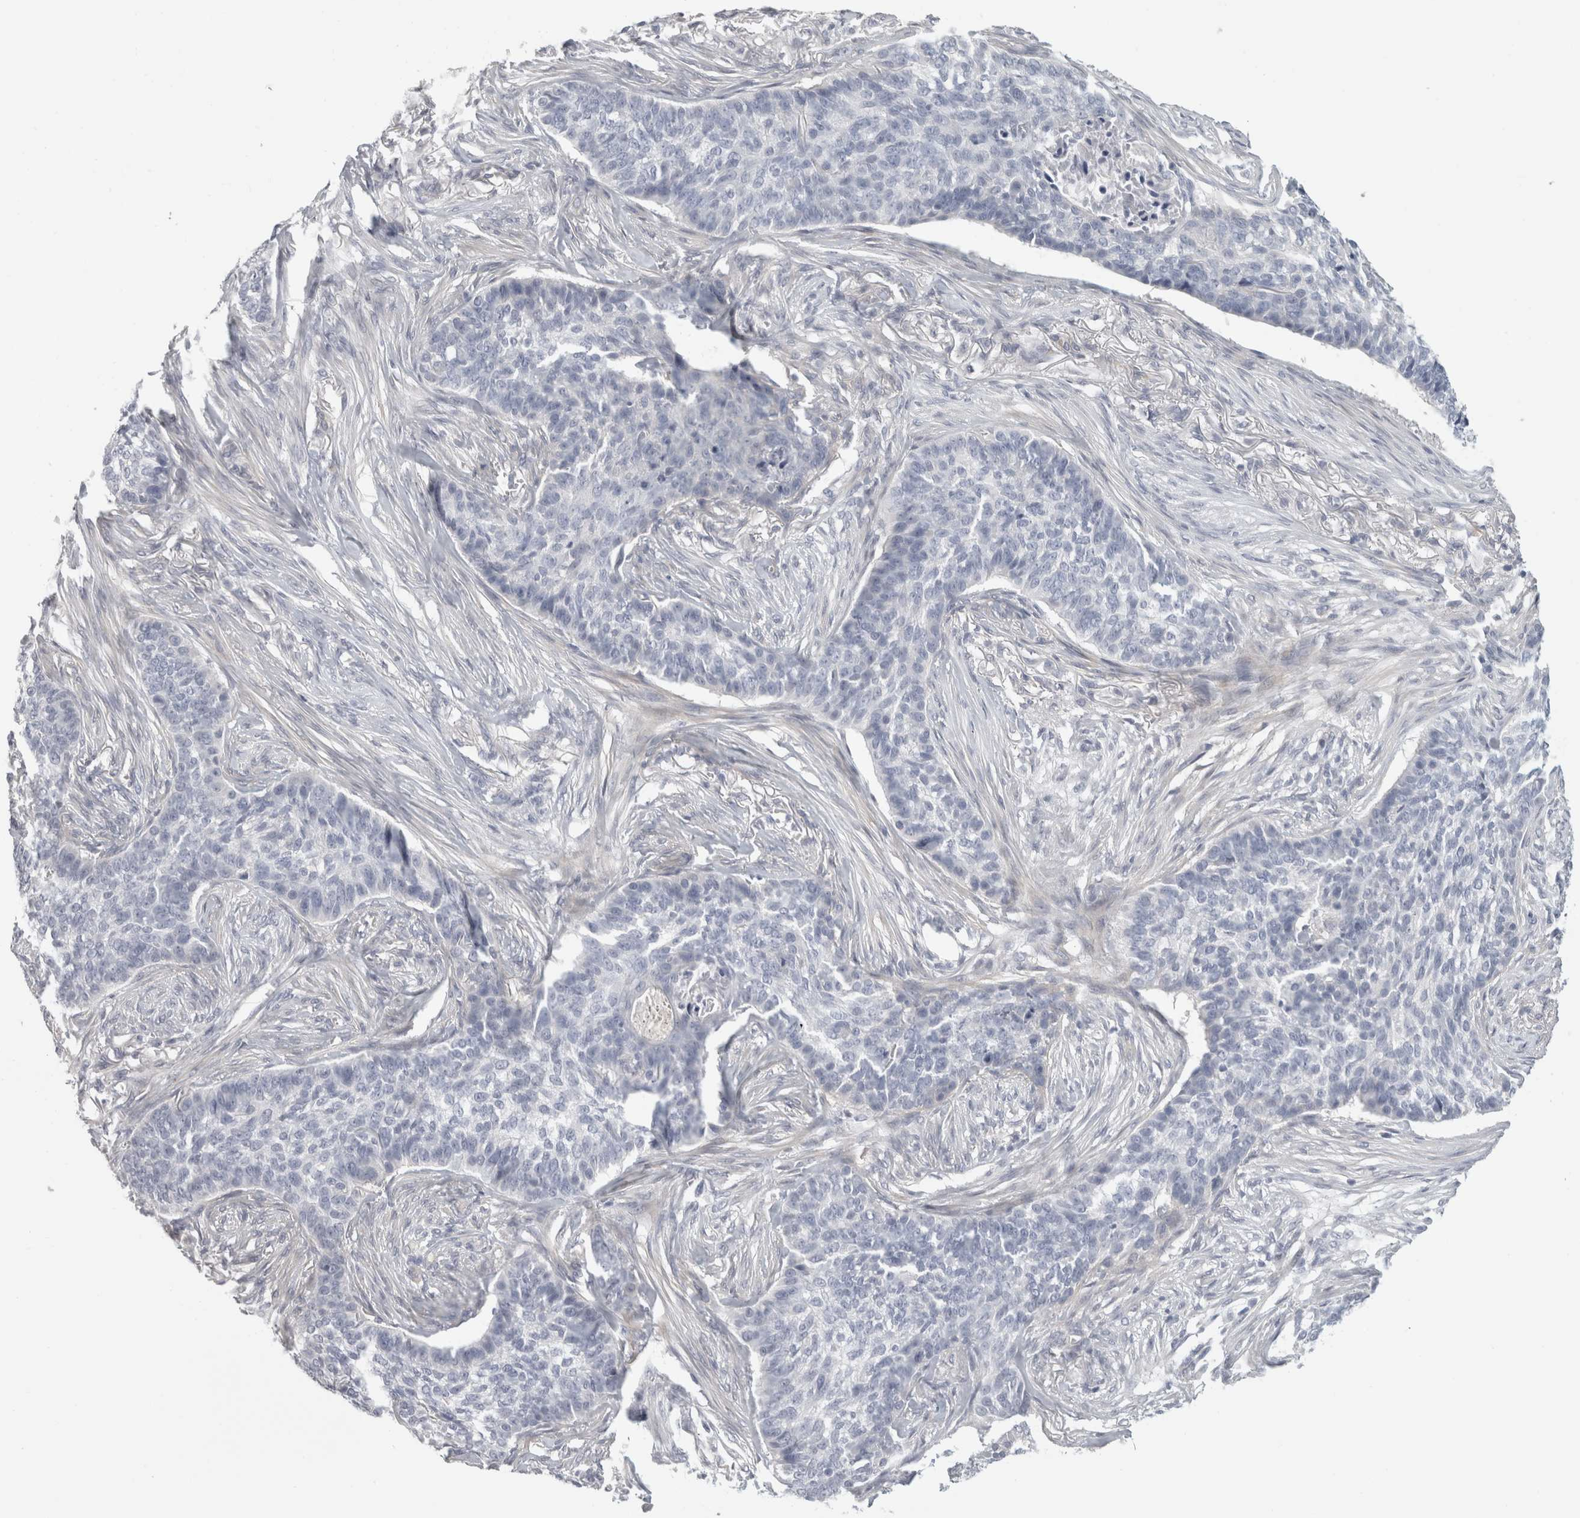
{"staining": {"intensity": "negative", "quantity": "none", "location": "none"}, "tissue": "skin cancer", "cell_type": "Tumor cells", "image_type": "cancer", "snomed": [{"axis": "morphology", "description": "Basal cell carcinoma"}, {"axis": "topography", "description": "Skin"}], "caption": "Human skin cancer stained for a protein using immunohistochemistry (IHC) reveals no positivity in tumor cells.", "gene": "FBLIM1", "patient": {"sex": "male", "age": 85}}